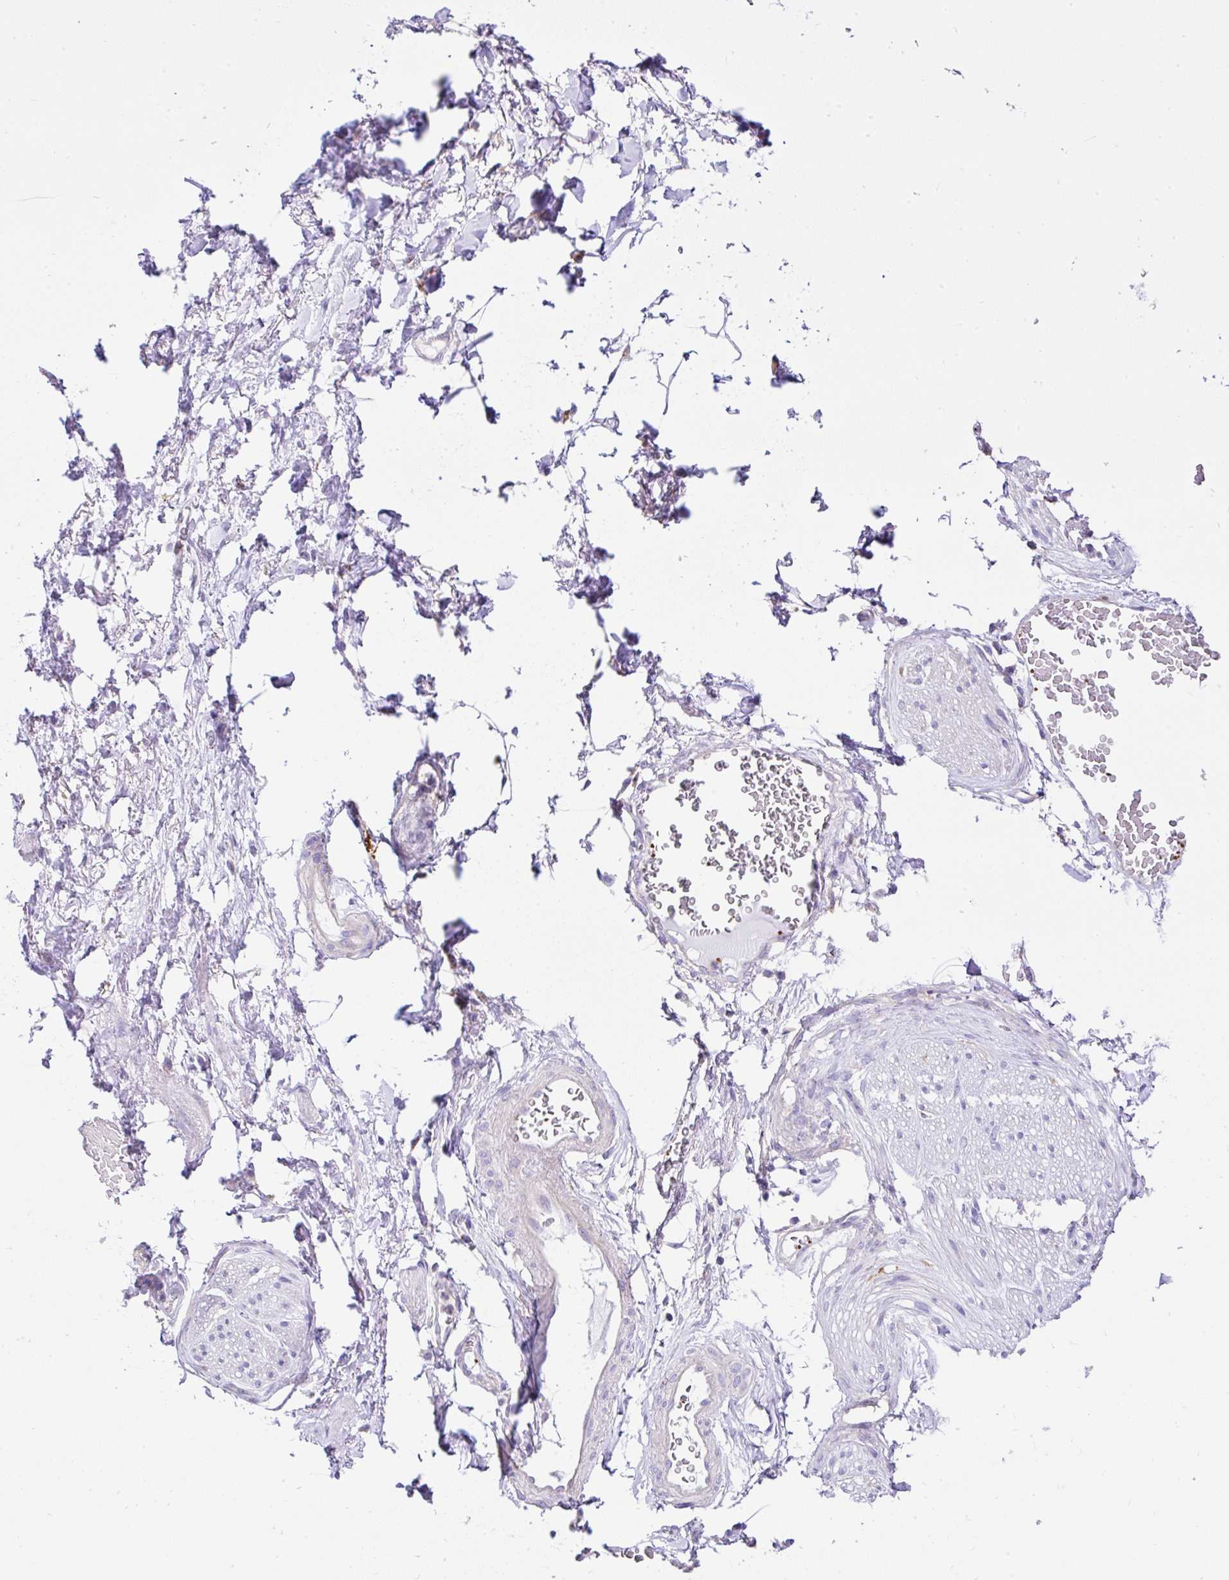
{"staining": {"intensity": "negative", "quantity": "none", "location": "none"}, "tissue": "adipose tissue", "cell_type": "Adipocytes", "image_type": "normal", "snomed": [{"axis": "morphology", "description": "Normal tissue, NOS"}, {"axis": "topography", "description": "Vagina"}, {"axis": "topography", "description": "Peripheral nerve tissue"}], "caption": "Histopathology image shows no protein staining in adipocytes of benign adipose tissue.", "gene": "CCDC142", "patient": {"sex": "female", "age": 71}}